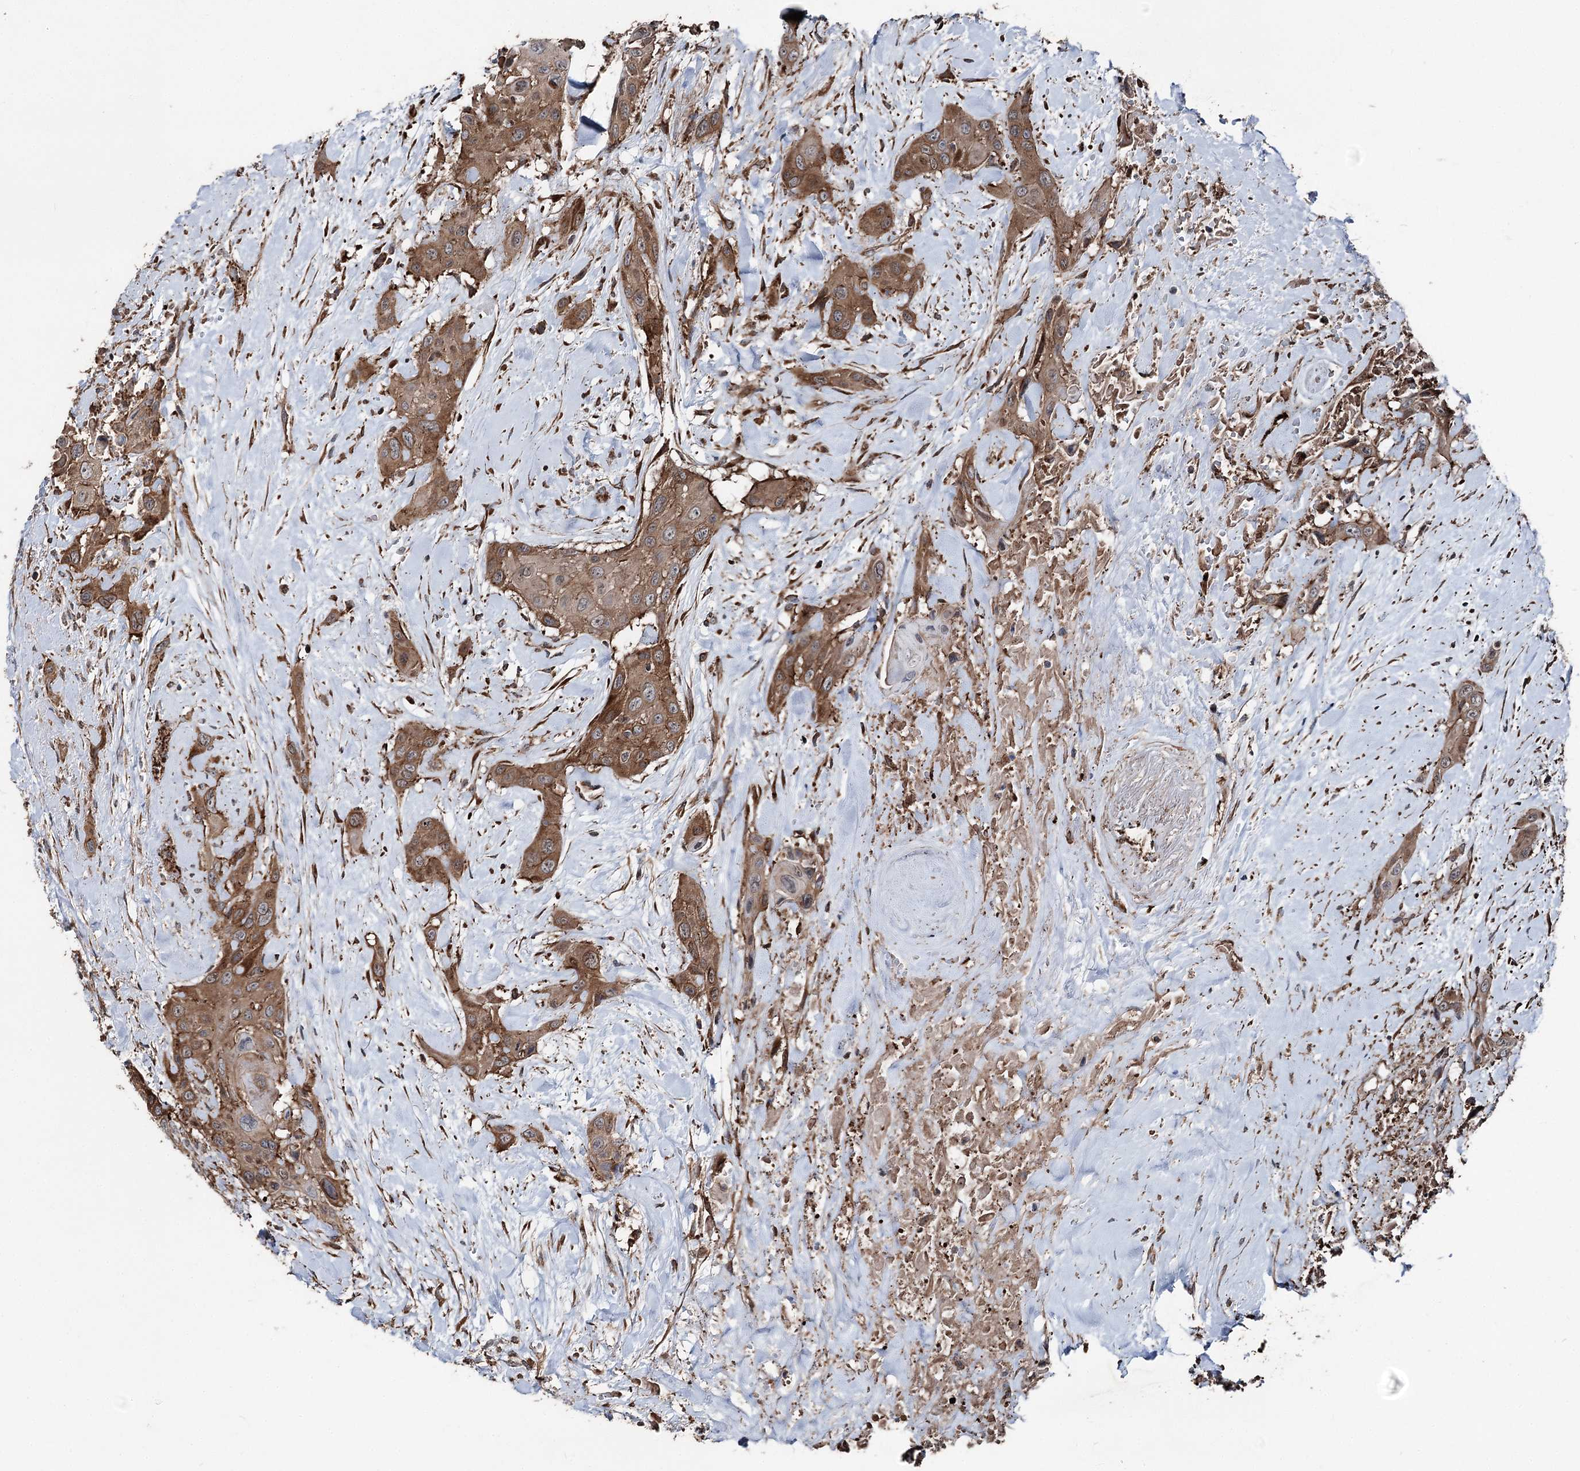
{"staining": {"intensity": "moderate", "quantity": ">75%", "location": "cytoplasmic/membranous"}, "tissue": "head and neck cancer", "cell_type": "Tumor cells", "image_type": "cancer", "snomed": [{"axis": "morphology", "description": "Squamous cell carcinoma, NOS"}, {"axis": "topography", "description": "Head-Neck"}], "caption": "Immunohistochemistry (IHC) (DAB (3,3'-diaminobenzidine)) staining of human head and neck cancer (squamous cell carcinoma) demonstrates moderate cytoplasmic/membranous protein expression in approximately >75% of tumor cells.", "gene": "ITFG2", "patient": {"sex": "male", "age": 81}}